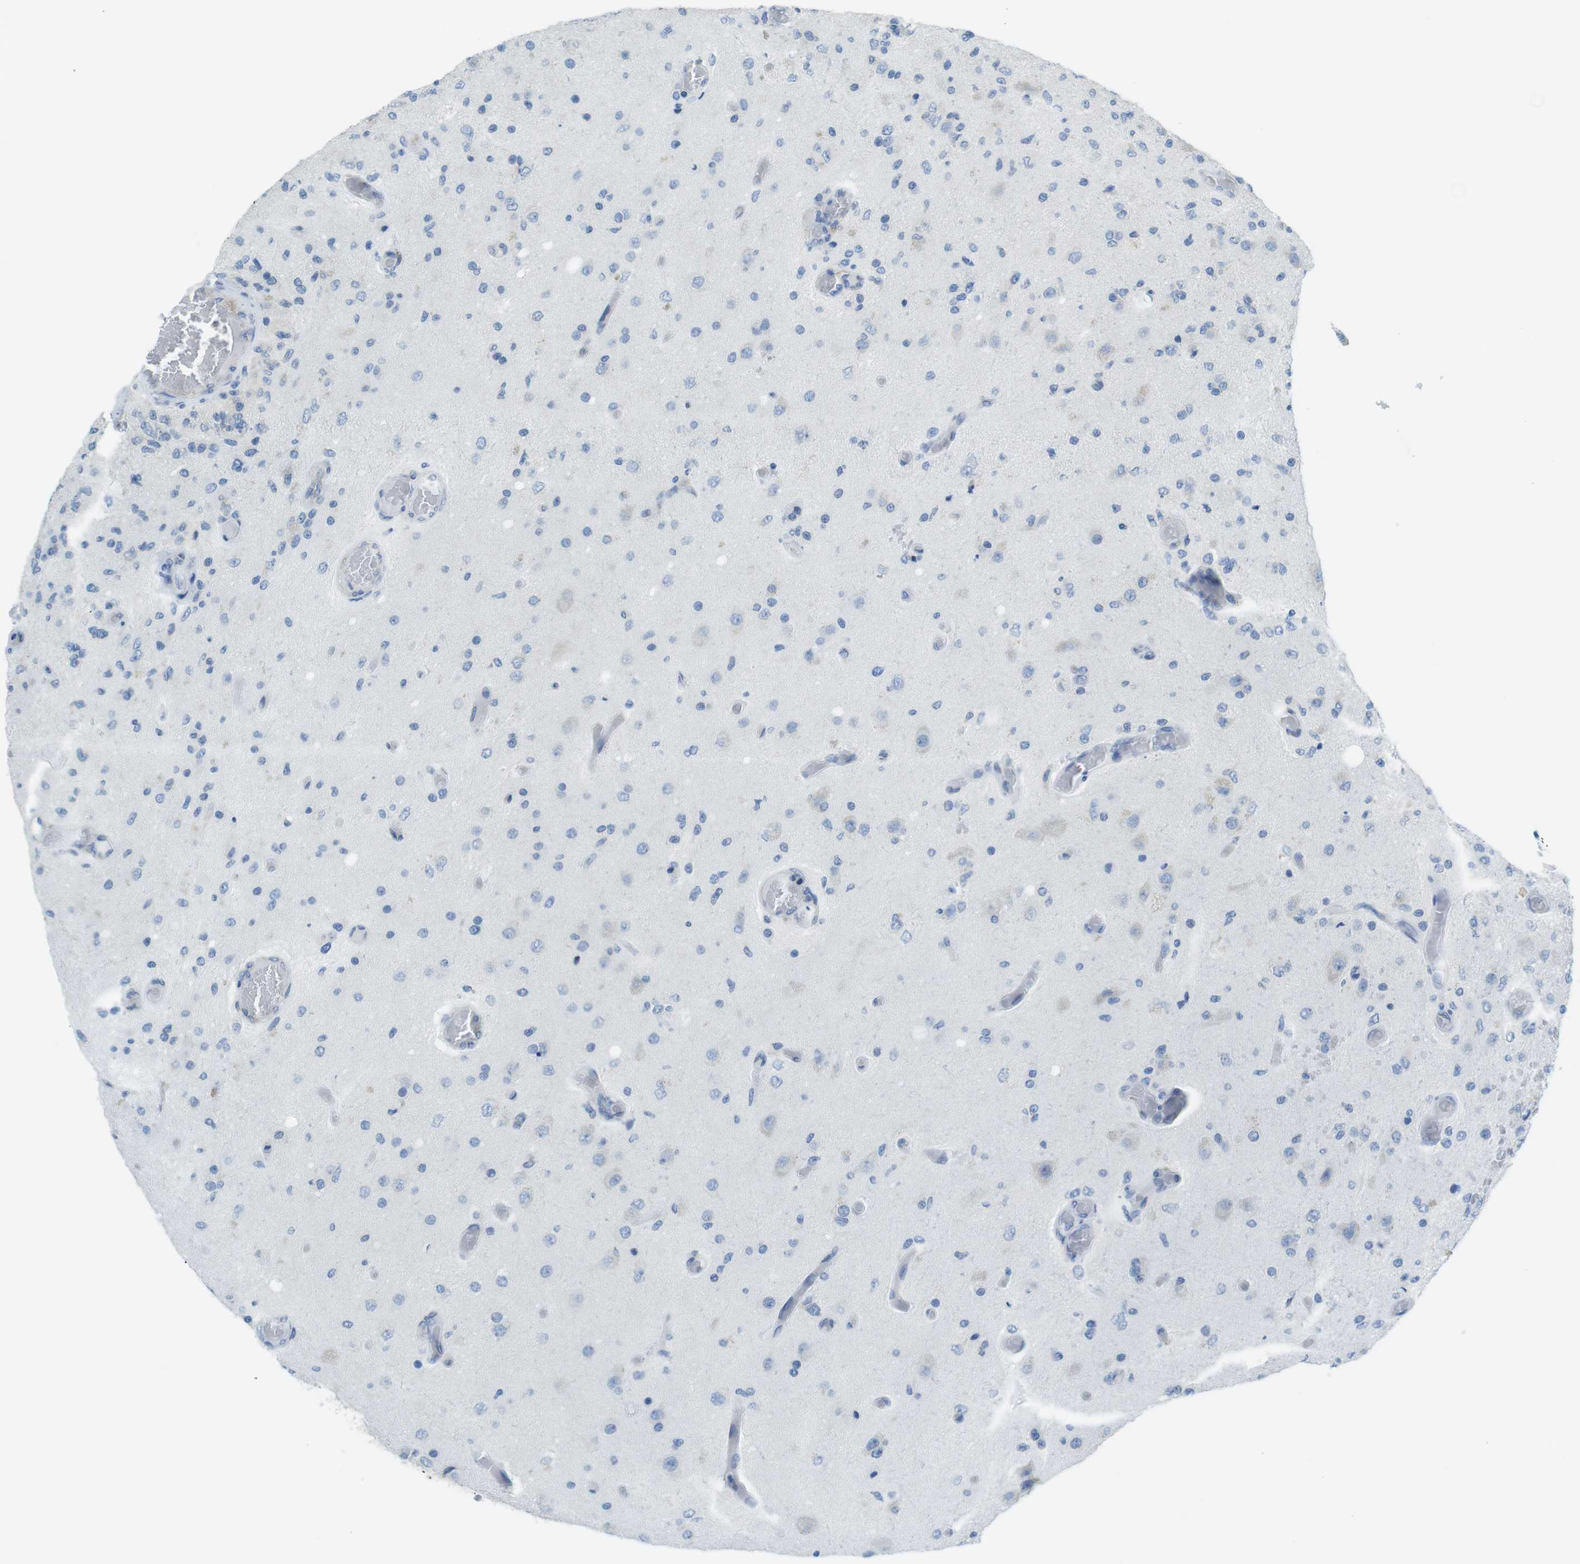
{"staining": {"intensity": "negative", "quantity": "none", "location": "none"}, "tissue": "glioma", "cell_type": "Tumor cells", "image_type": "cancer", "snomed": [{"axis": "morphology", "description": "Normal tissue, NOS"}, {"axis": "morphology", "description": "Glioma, malignant, High grade"}, {"axis": "topography", "description": "Cerebral cortex"}], "caption": "Tumor cells show no significant protein positivity in malignant glioma (high-grade).", "gene": "CLPTM1L", "patient": {"sex": "male", "age": 77}}